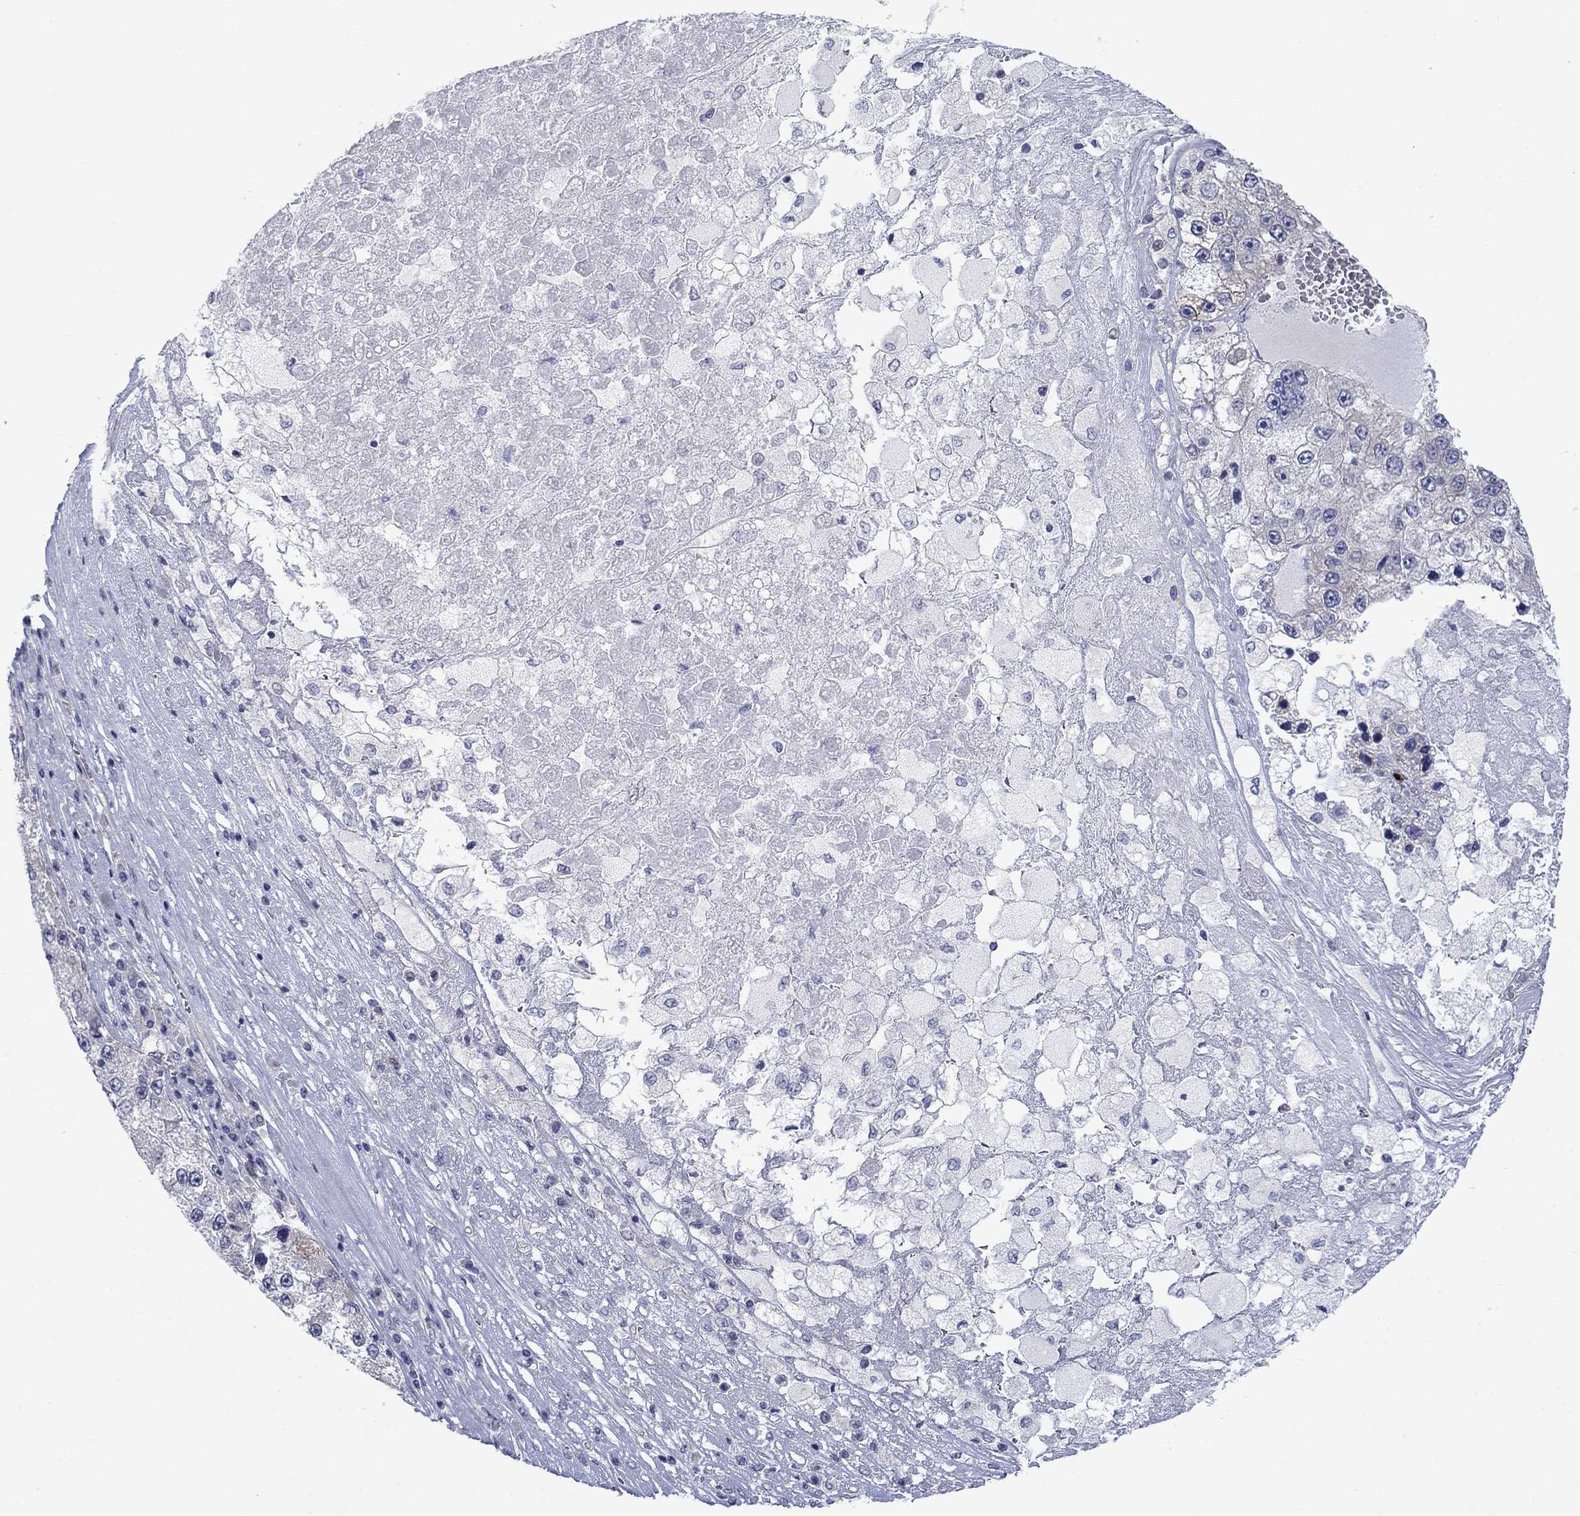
{"staining": {"intensity": "negative", "quantity": "none", "location": "none"}, "tissue": "liver cancer", "cell_type": "Tumor cells", "image_type": "cancer", "snomed": [{"axis": "morphology", "description": "Carcinoma, Hepatocellular, NOS"}, {"axis": "topography", "description": "Liver"}], "caption": "High power microscopy image of an immunohistochemistry photomicrograph of liver hepatocellular carcinoma, revealing no significant positivity in tumor cells.", "gene": "FXR1", "patient": {"sex": "female", "age": 73}}